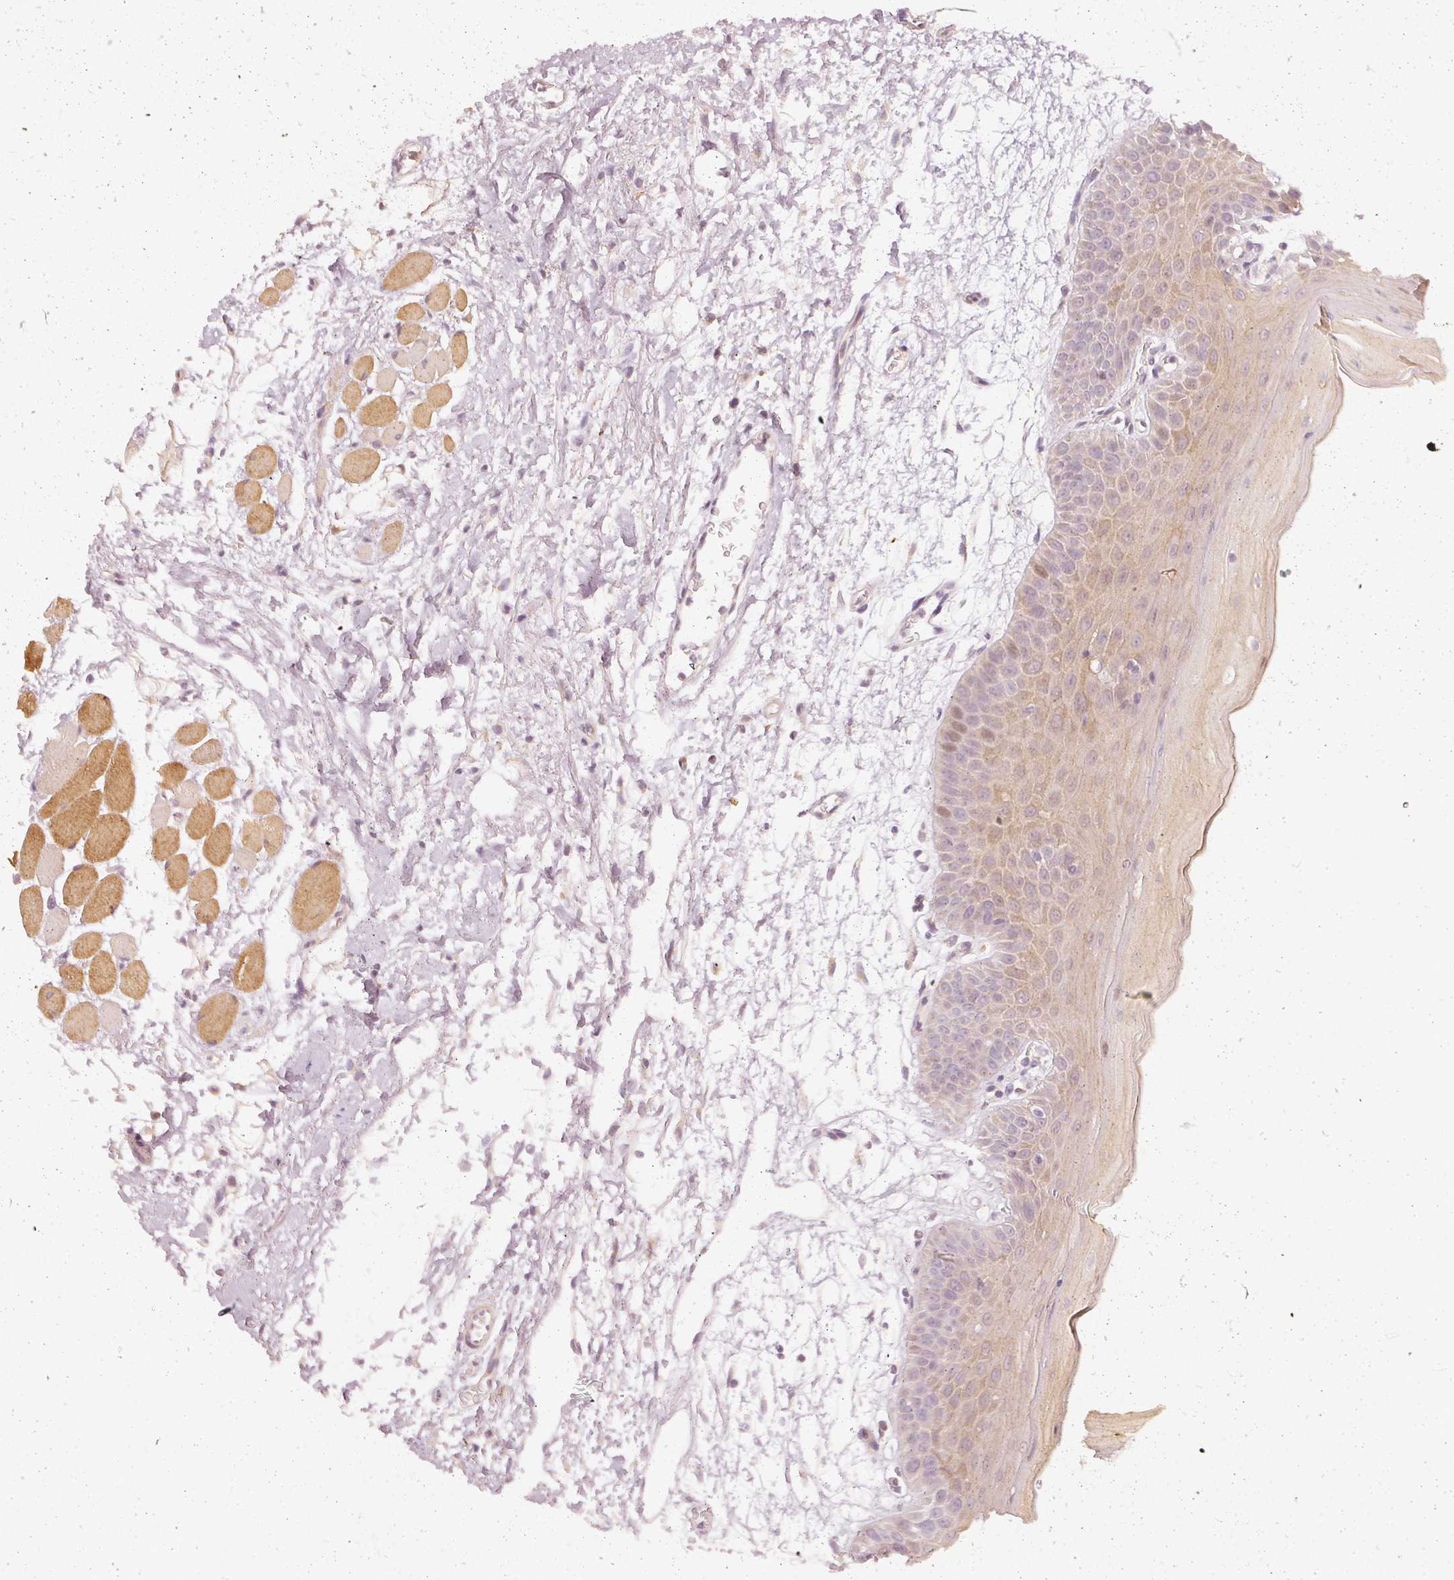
{"staining": {"intensity": "moderate", "quantity": "25%-75%", "location": "cytoplasmic/membranous,nuclear"}, "tissue": "oral mucosa", "cell_type": "Squamous epithelial cells", "image_type": "normal", "snomed": [{"axis": "morphology", "description": "Normal tissue, NOS"}, {"axis": "topography", "description": "Oral tissue"}, {"axis": "topography", "description": "Tounge, NOS"}], "caption": "This micrograph exhibits immunohistochemistry (IHC) staining of unremarkable oral mucosa, with medium moderate cytoplasmic/membranous,nuclear staining in approximately 25%-75% of squamous epithelial cells.", "gene": "DAPP1", "patient": {"sex": "female", "age": 59}}